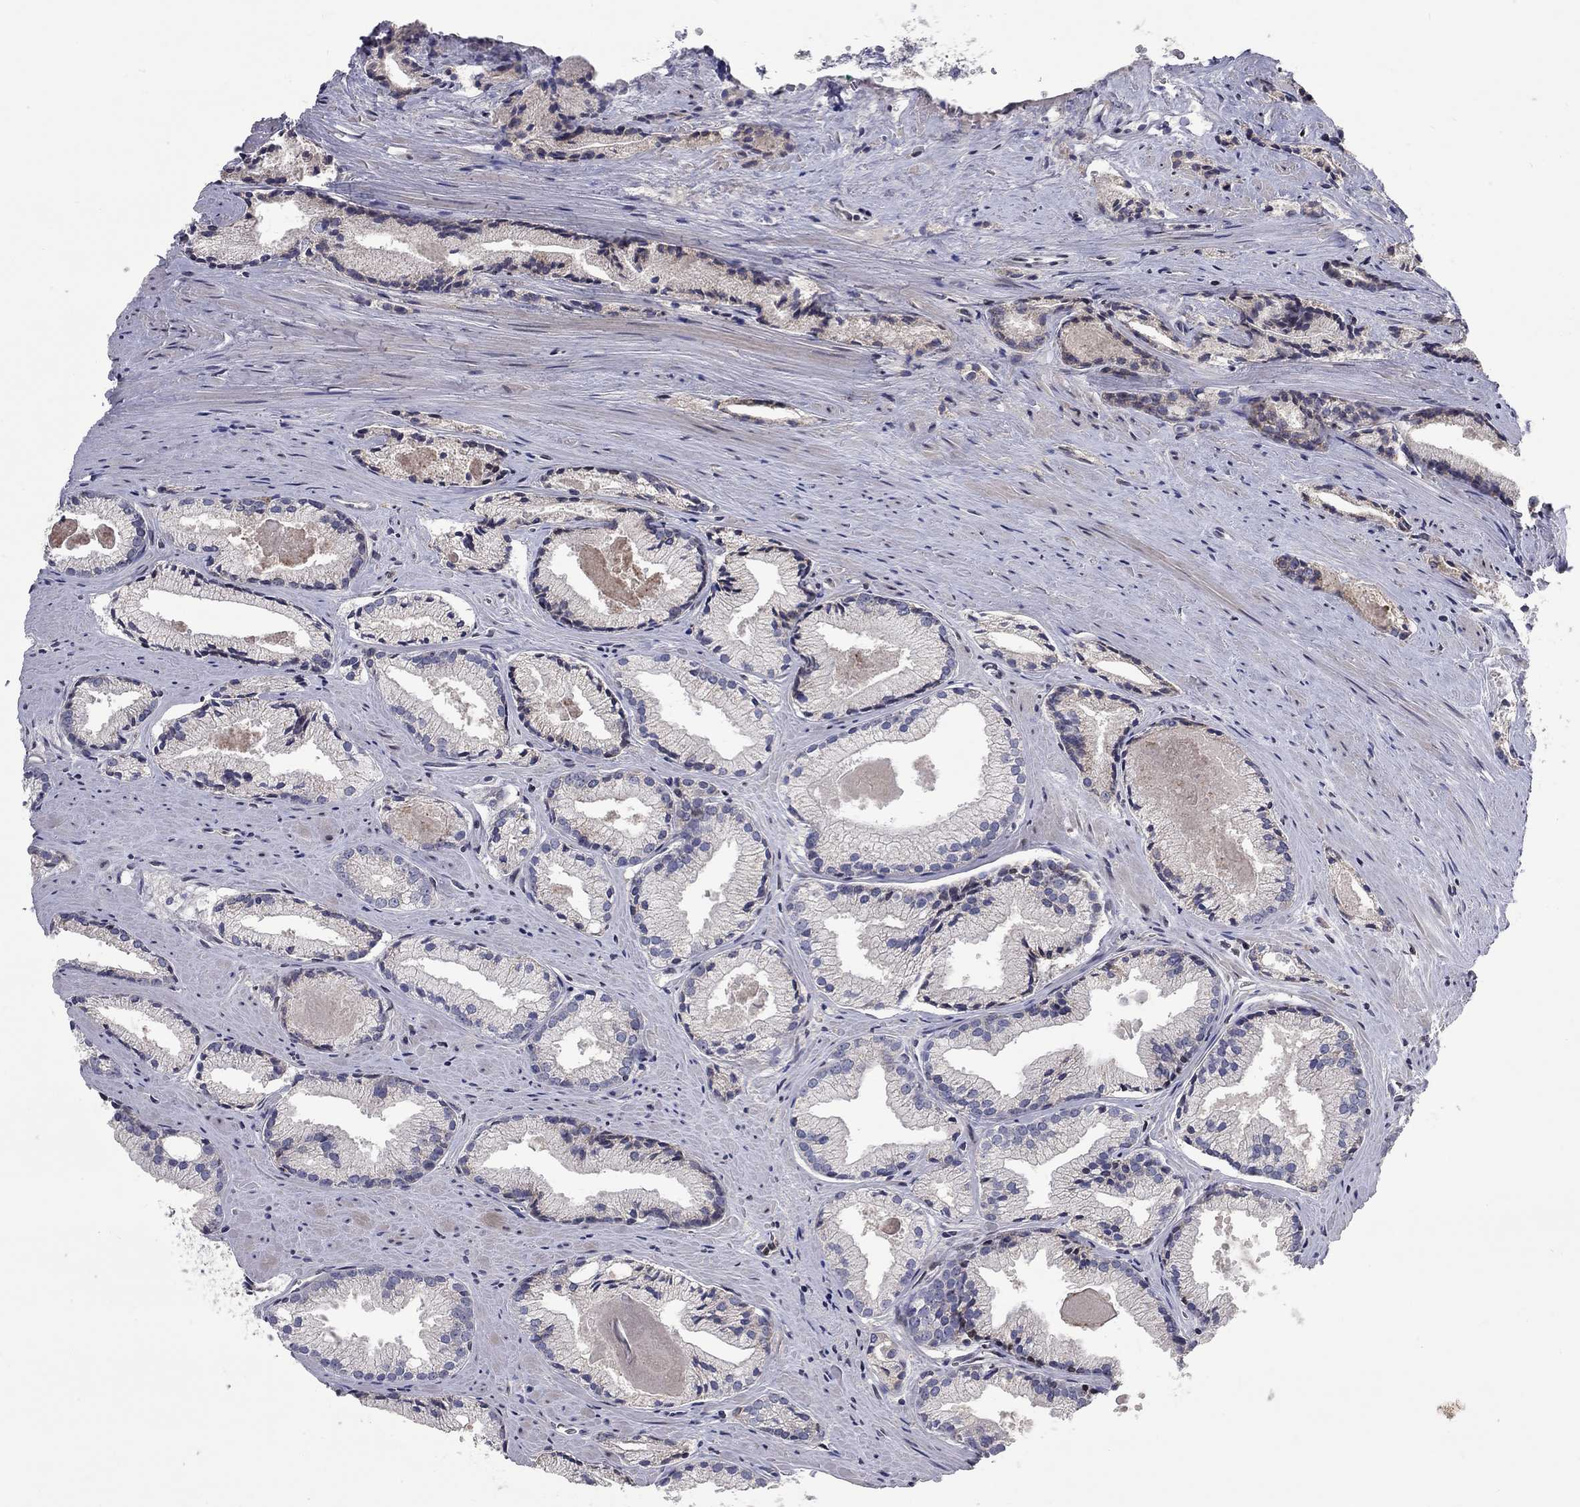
{"staining": {"intensity": "negative", "quantity": "none", "location": "none"}, "tissue": "prostate cancer", "cell_type": "Tumor cells", "image_type": "cancer", "snomed": [{"axis": "morphology", "description": "Adenocarcinoma, NOS"}, {"axis": "morphology", "description": "Adenocarcinoma, High grade"}, {"axis": "topography", "description": "Prostate"}], "caption": "Prostate cancer (adenocarcinoma (high-grade)) stained for a protein using immunohistochemistry demonstrates no positivity tumor cells.", "gene": "ERN2", "patient": {"sex": "male", "age": 70}}